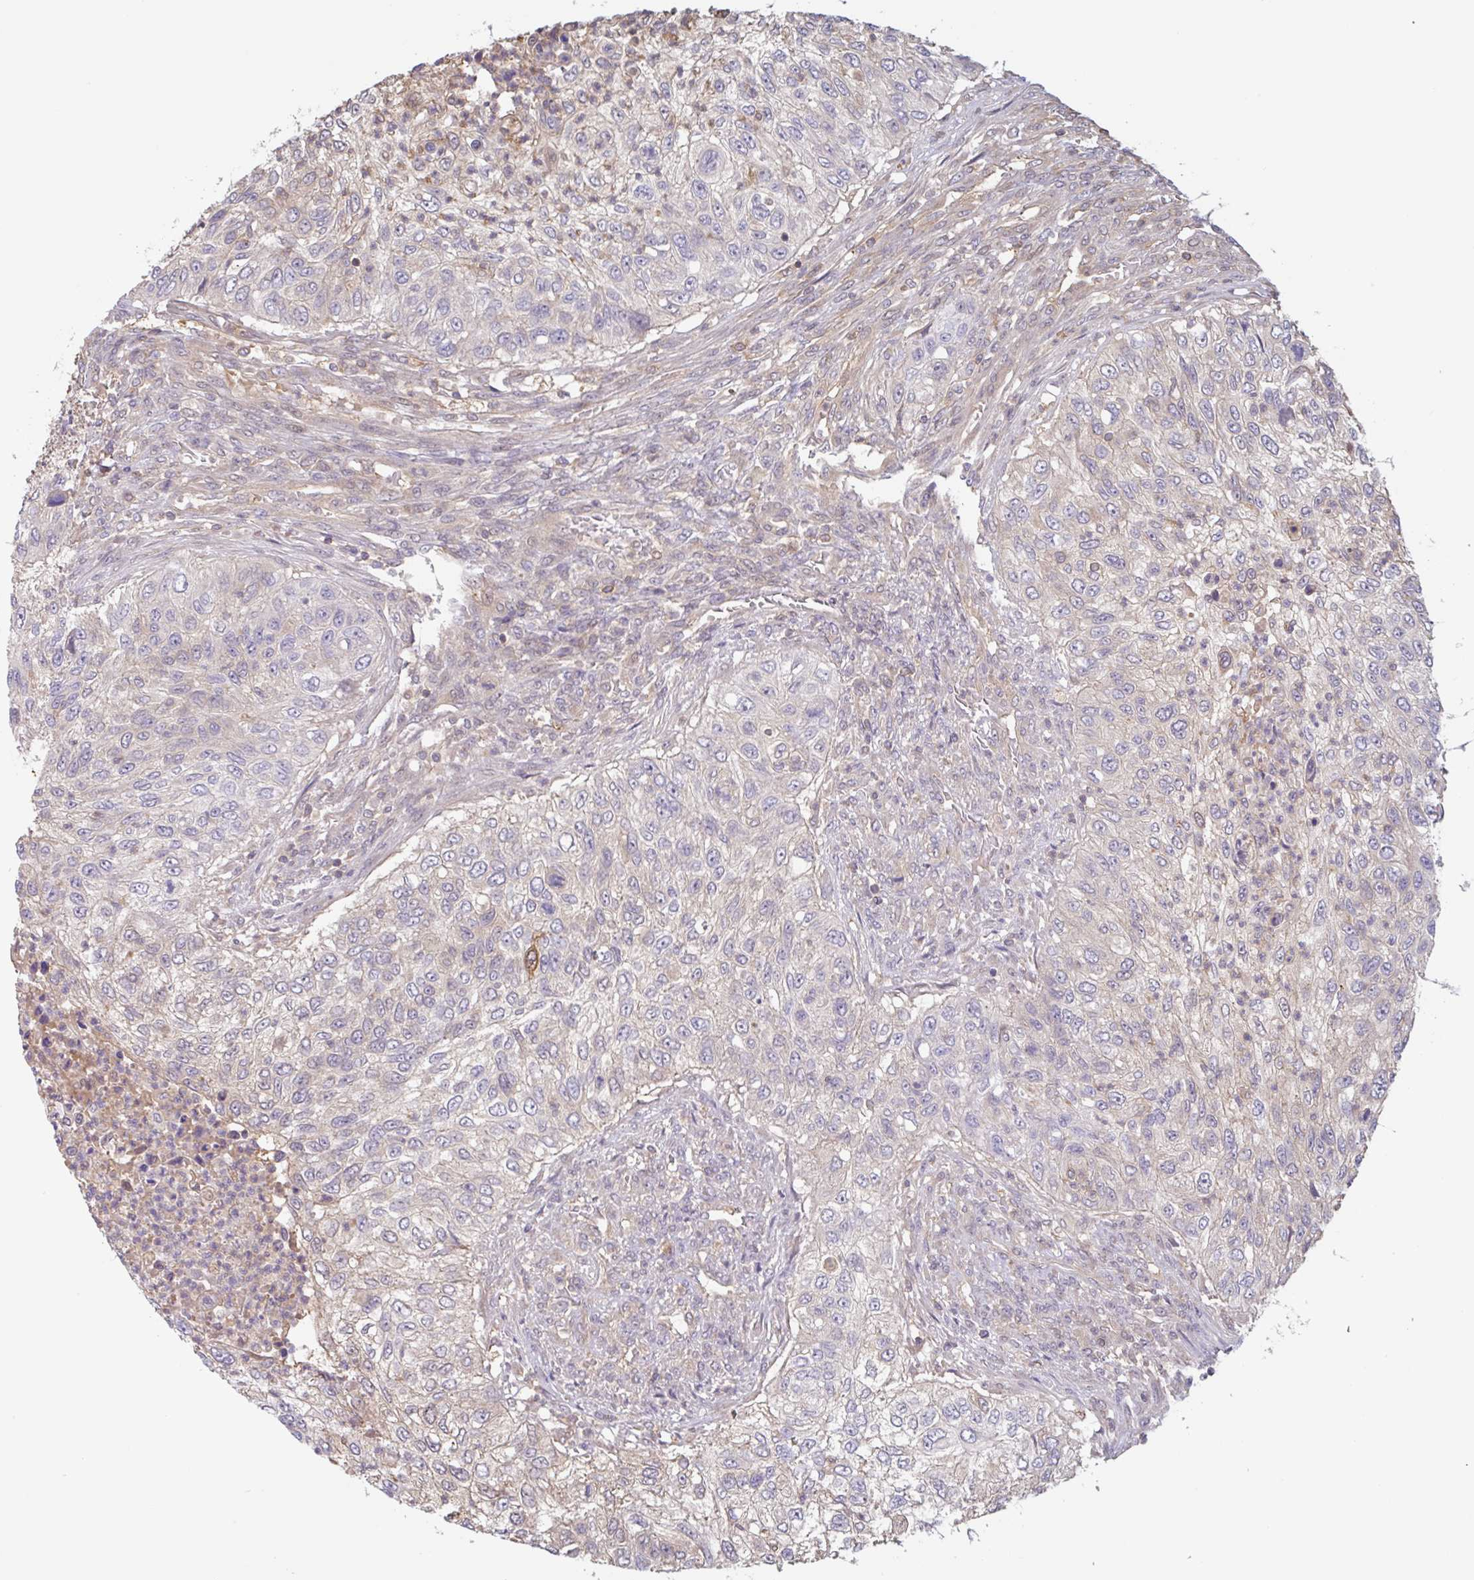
{"staining": {"intensity": "negative", "quantity": "none", "location": "none"}, "tissue": "urothelial cancer", "cell_type": "Tumor cells", "image_type": "cancer", "snomed": [{"axis": "morphology", "description": "Urothelial carcinoma, High grade"}, {"axis": "topography", "description": "Urinary bladder"}], "caption": "There is no significant staining in tumor cells of urothelial cancer.", "gene": "OTOP2", "patient": {"sex": "female", "age": 60}}